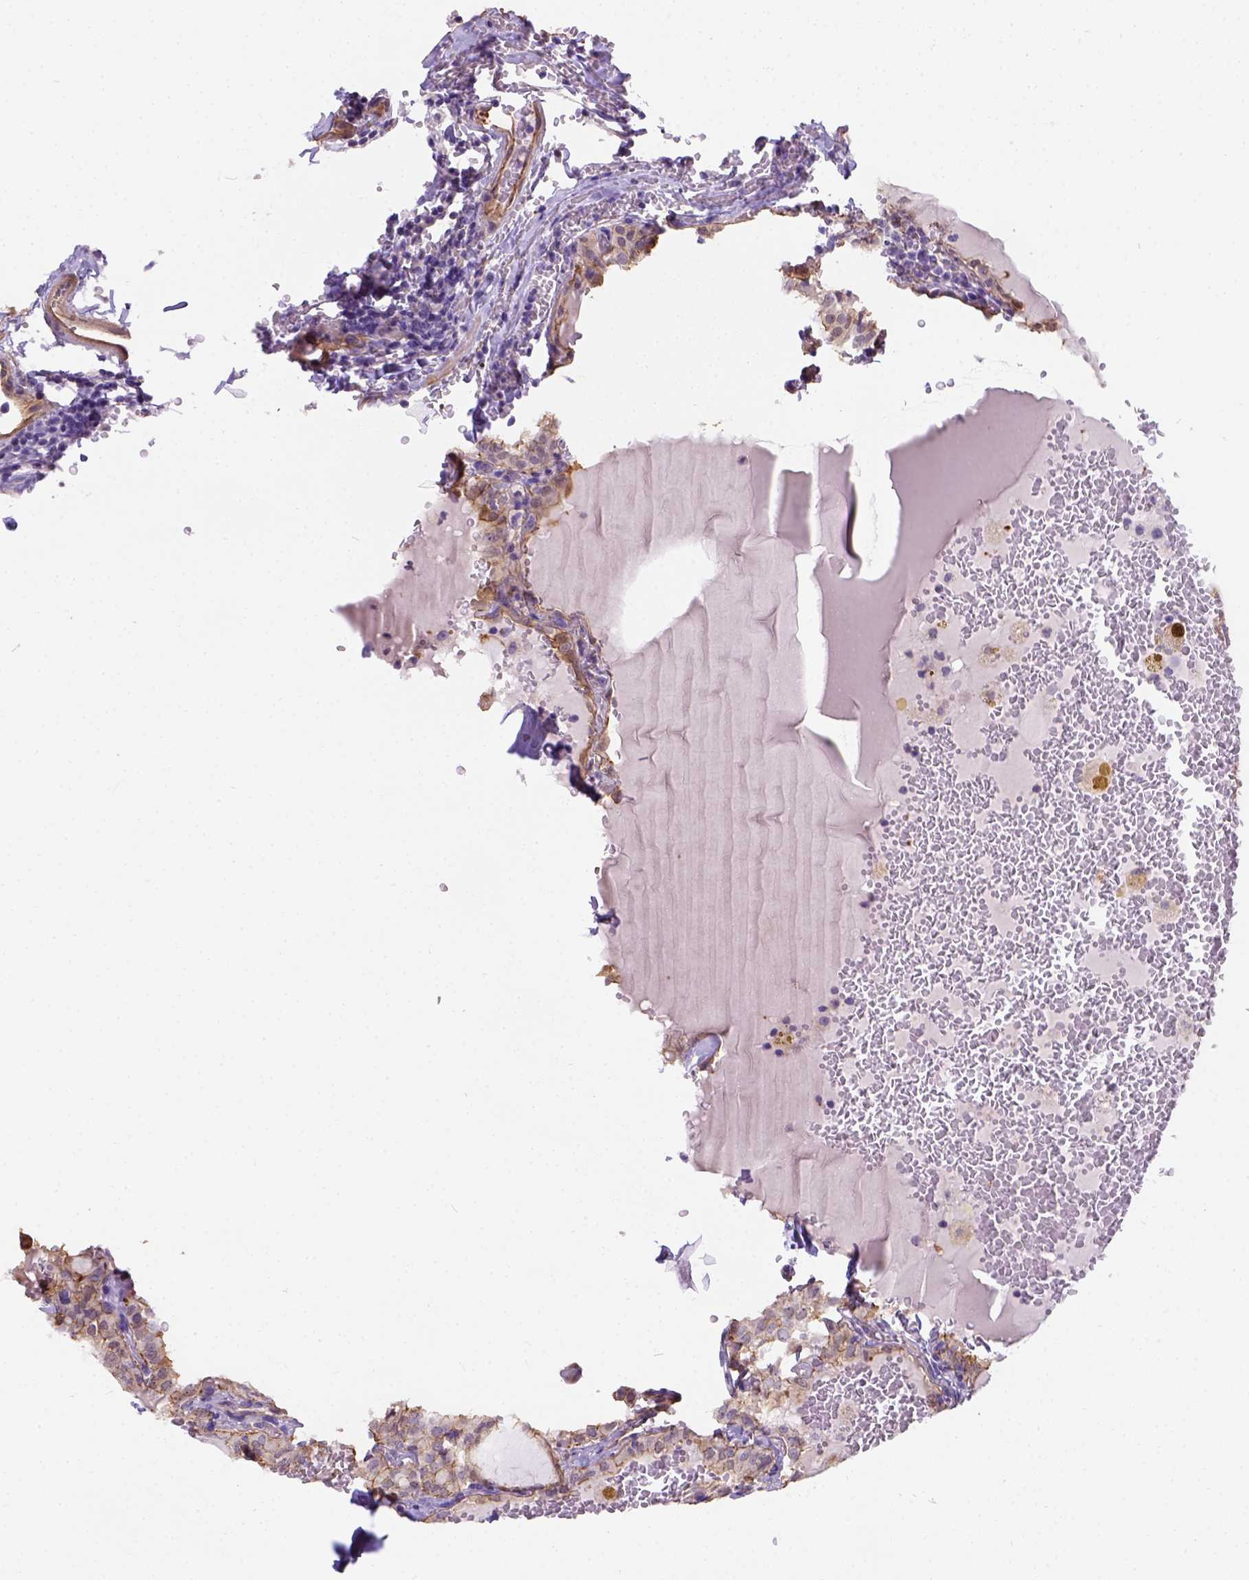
{"staining": {"intensity": "weak", "quantity": ">75%", "location": "cytoplasmic/membranous"}, "tissue": "thyroid cancer", "cell_type": "Tumor cells", "image_type": "cancer", "snomed": [{"axis": "morphology", "description": "Papillary adenocarcinoma, NOS"}, {"axis": "topography", "description": "Thyroid gland"}], "caption": "Protein positivity by immunohistochemistry shows weak cytoplasmic/membranous staining in approximately >75% of tumor cells in thyroid papillary adenocarcinoma.", "gene": "PHF7", "patient": {"sex": "male", "age": 20}}